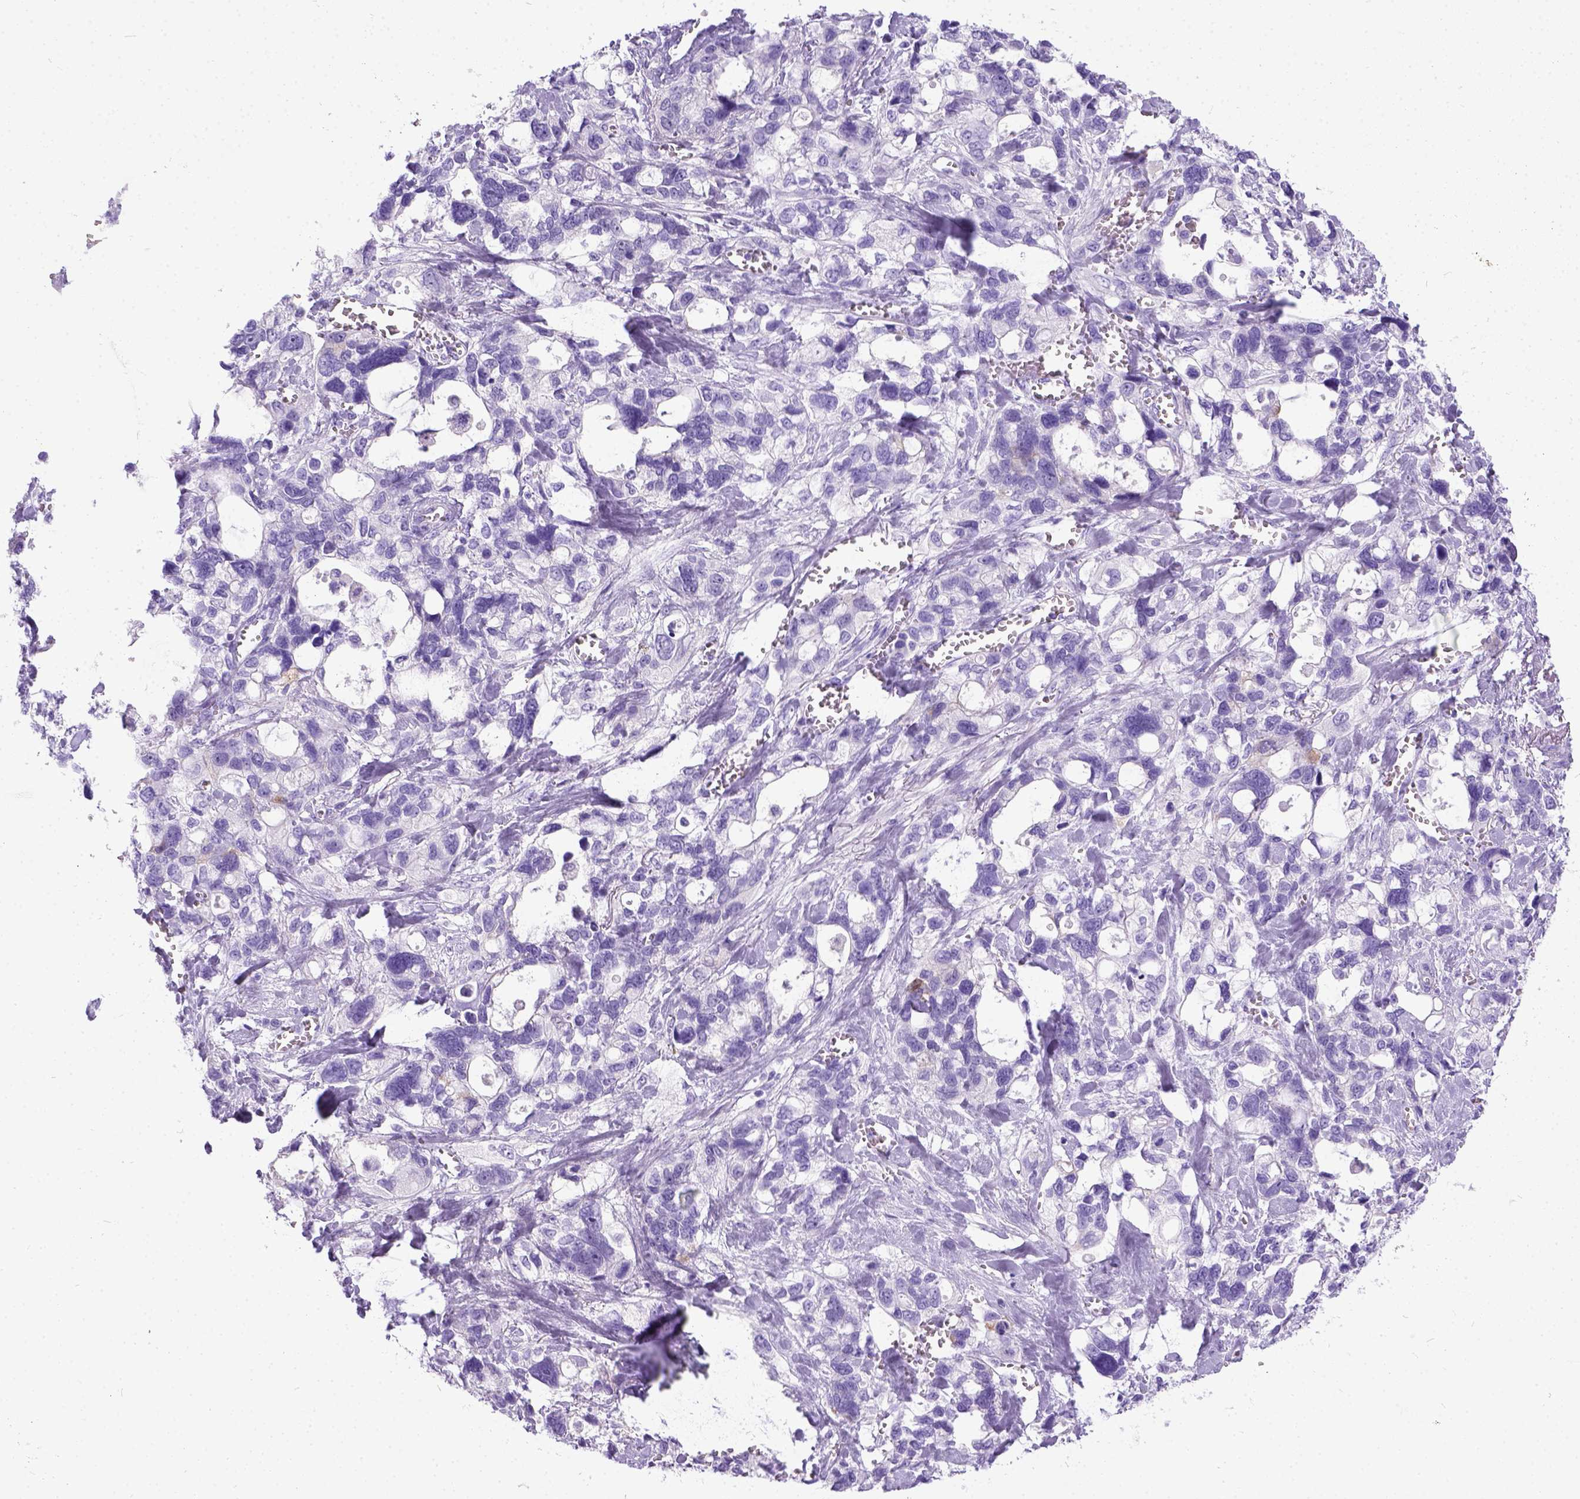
{"staining": {"intensity": "negative", "quantity": "none", "location": "none"}, "tissue": "stomach cancer", "cell_type": "Tumor cells", "image_type": "cancer", "snomed": [{"axis": "morphology", "description": "Adenocarcinoma, NOS"}, {"axis": "topography", "description": "Stomach, upper"}], "caption": "Immunohistochemistry (IHC) histopathology image of neoplastic tissue: adenocarcinoma (stomach) stained with DAB demonstrates no significant protein staining in tumor cells.", "gene": "IGF2", "patient": {"sex": "female", "age": 81}}